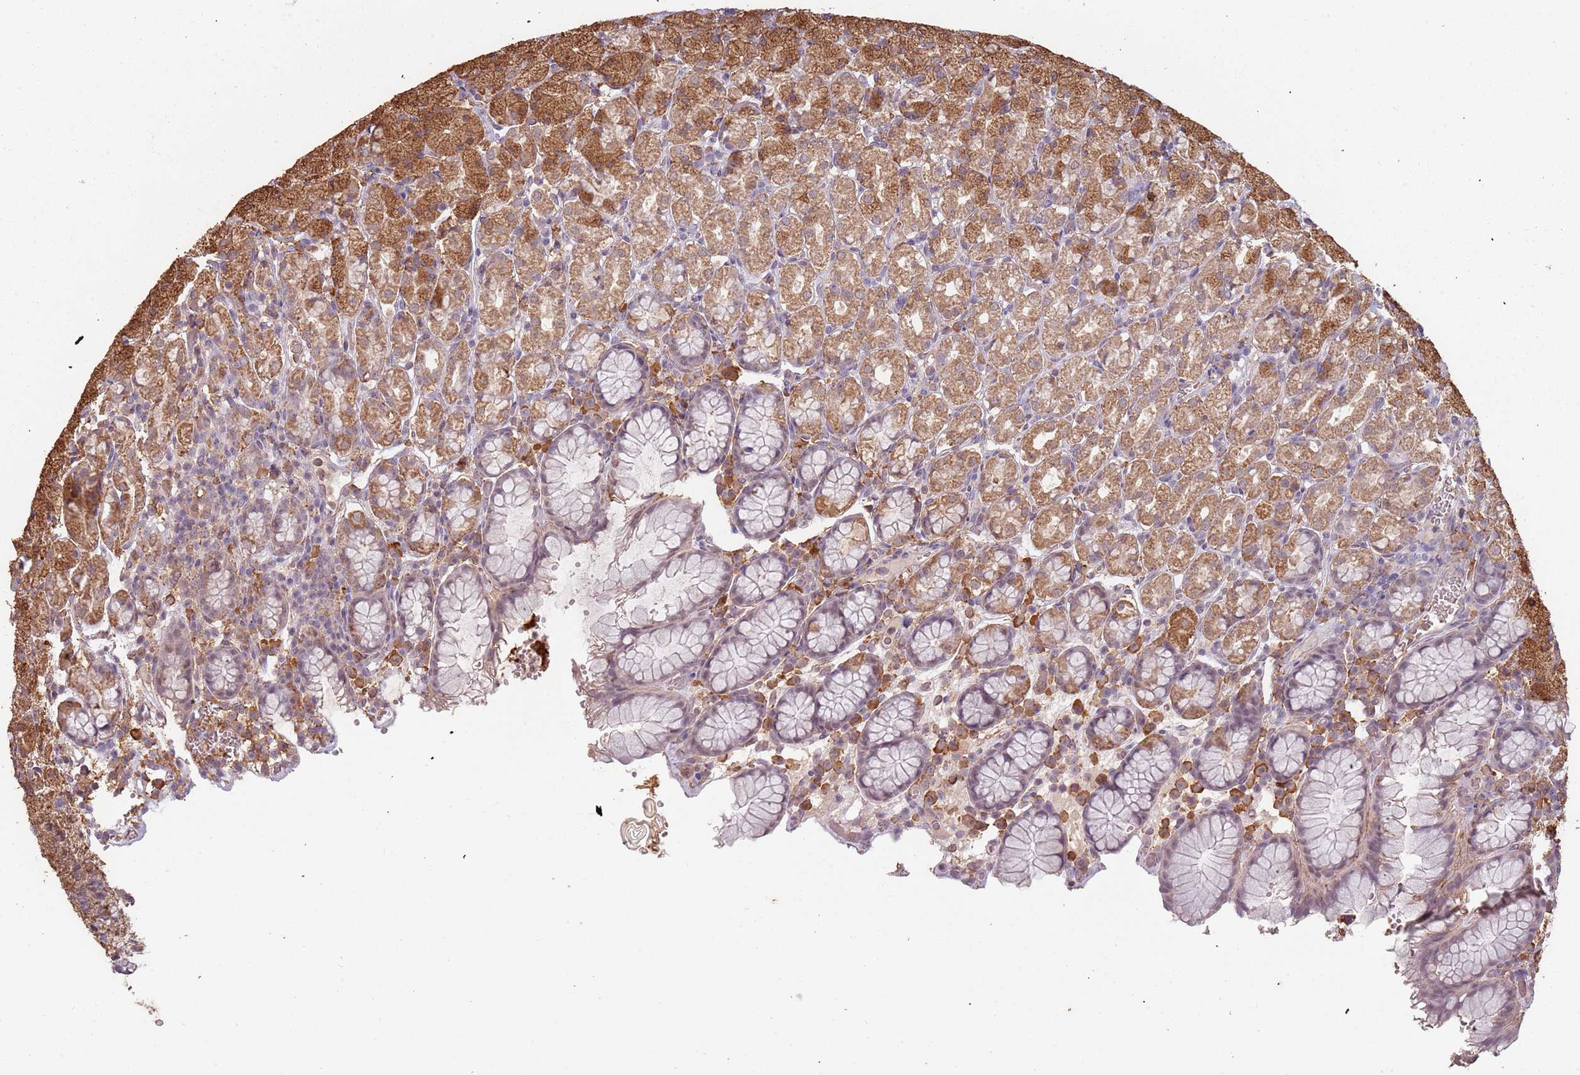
{"staining": {"intensity": "moderate", "quantity": ">75%", "location": "cytoplasmic/membranous"}, "tissue": "stomach", "cell_type": "Glandular cells", "image_type": "normal", "snomed": [{"axis": "morphology", "description": "Normal tissue, NOS"}, {"axis": "topography", "description": "Stomach, upper"}, {"axis": "topography", "description": "Stomach"}], "caption": "Glandular cells display medium levels of moderate cytoplasmic/membranous staining in approximately >75% of cells in unremarkable human stomach.", "gene": "ATOSB", "patient": {"sex": "male", "age": 62}}